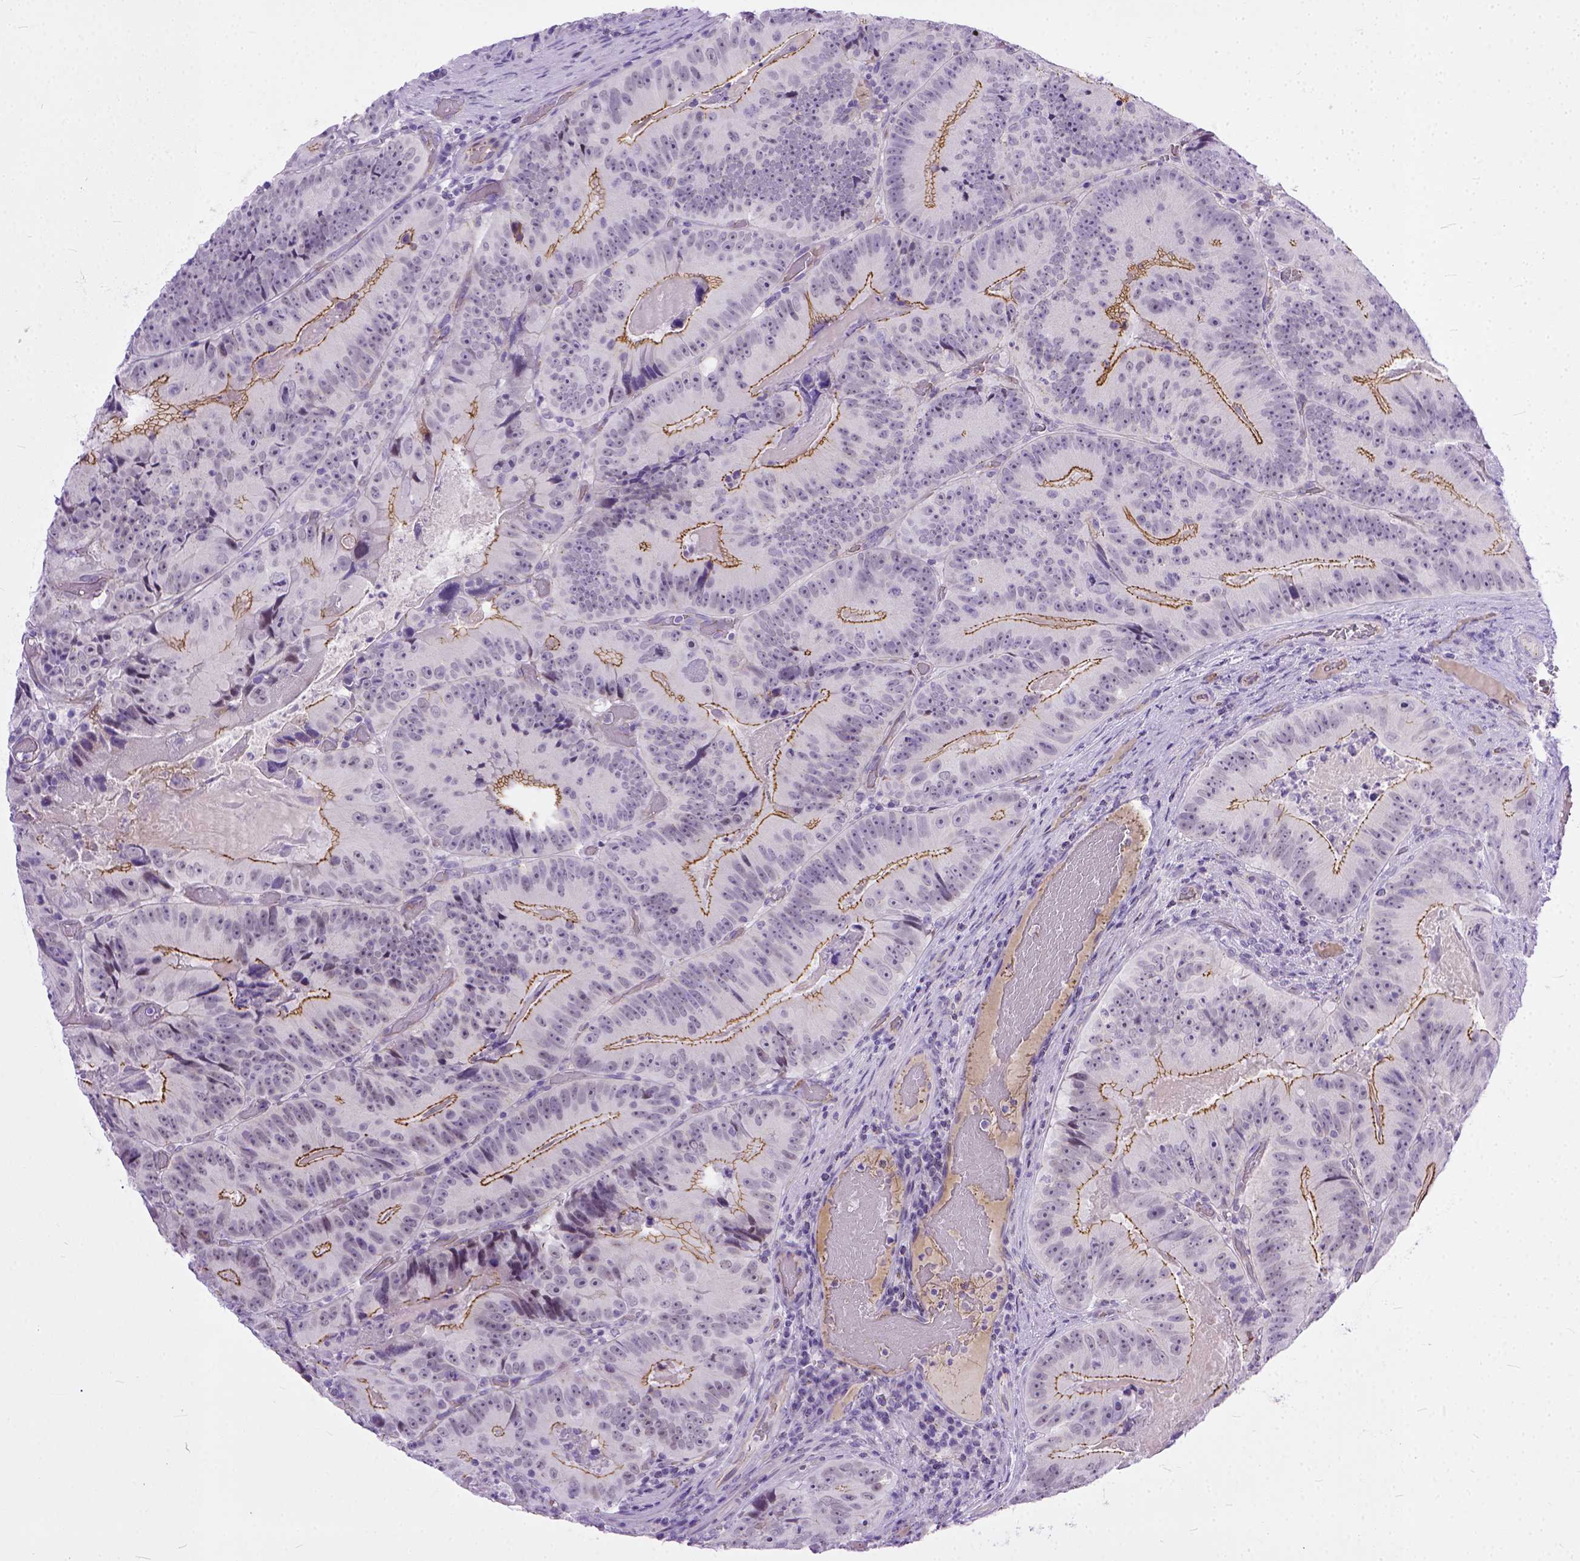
{"staining": {"intensity": "moderate", "quantity": ">75%", "location": "cytoplasmic/membranous"}, "tissue": "colorectal cancer", "cell_type": "Tumor cells", "image_type": "cancer", "snomed": [{"axis": "morphology", "description": "Adenocarcinoma, NOS"}, {"axis": "topography", "description": "Colon"}], "caption": "A histopathology image showing moderate cytoplasmic/membranous expression in approximately >75% of tumor cells in adenocarcinoma (colorectal), as visualized by brown immunohistochemical staining.", "gene": "ADGRF1", "patient": {"sex": "female", "age": 86}}